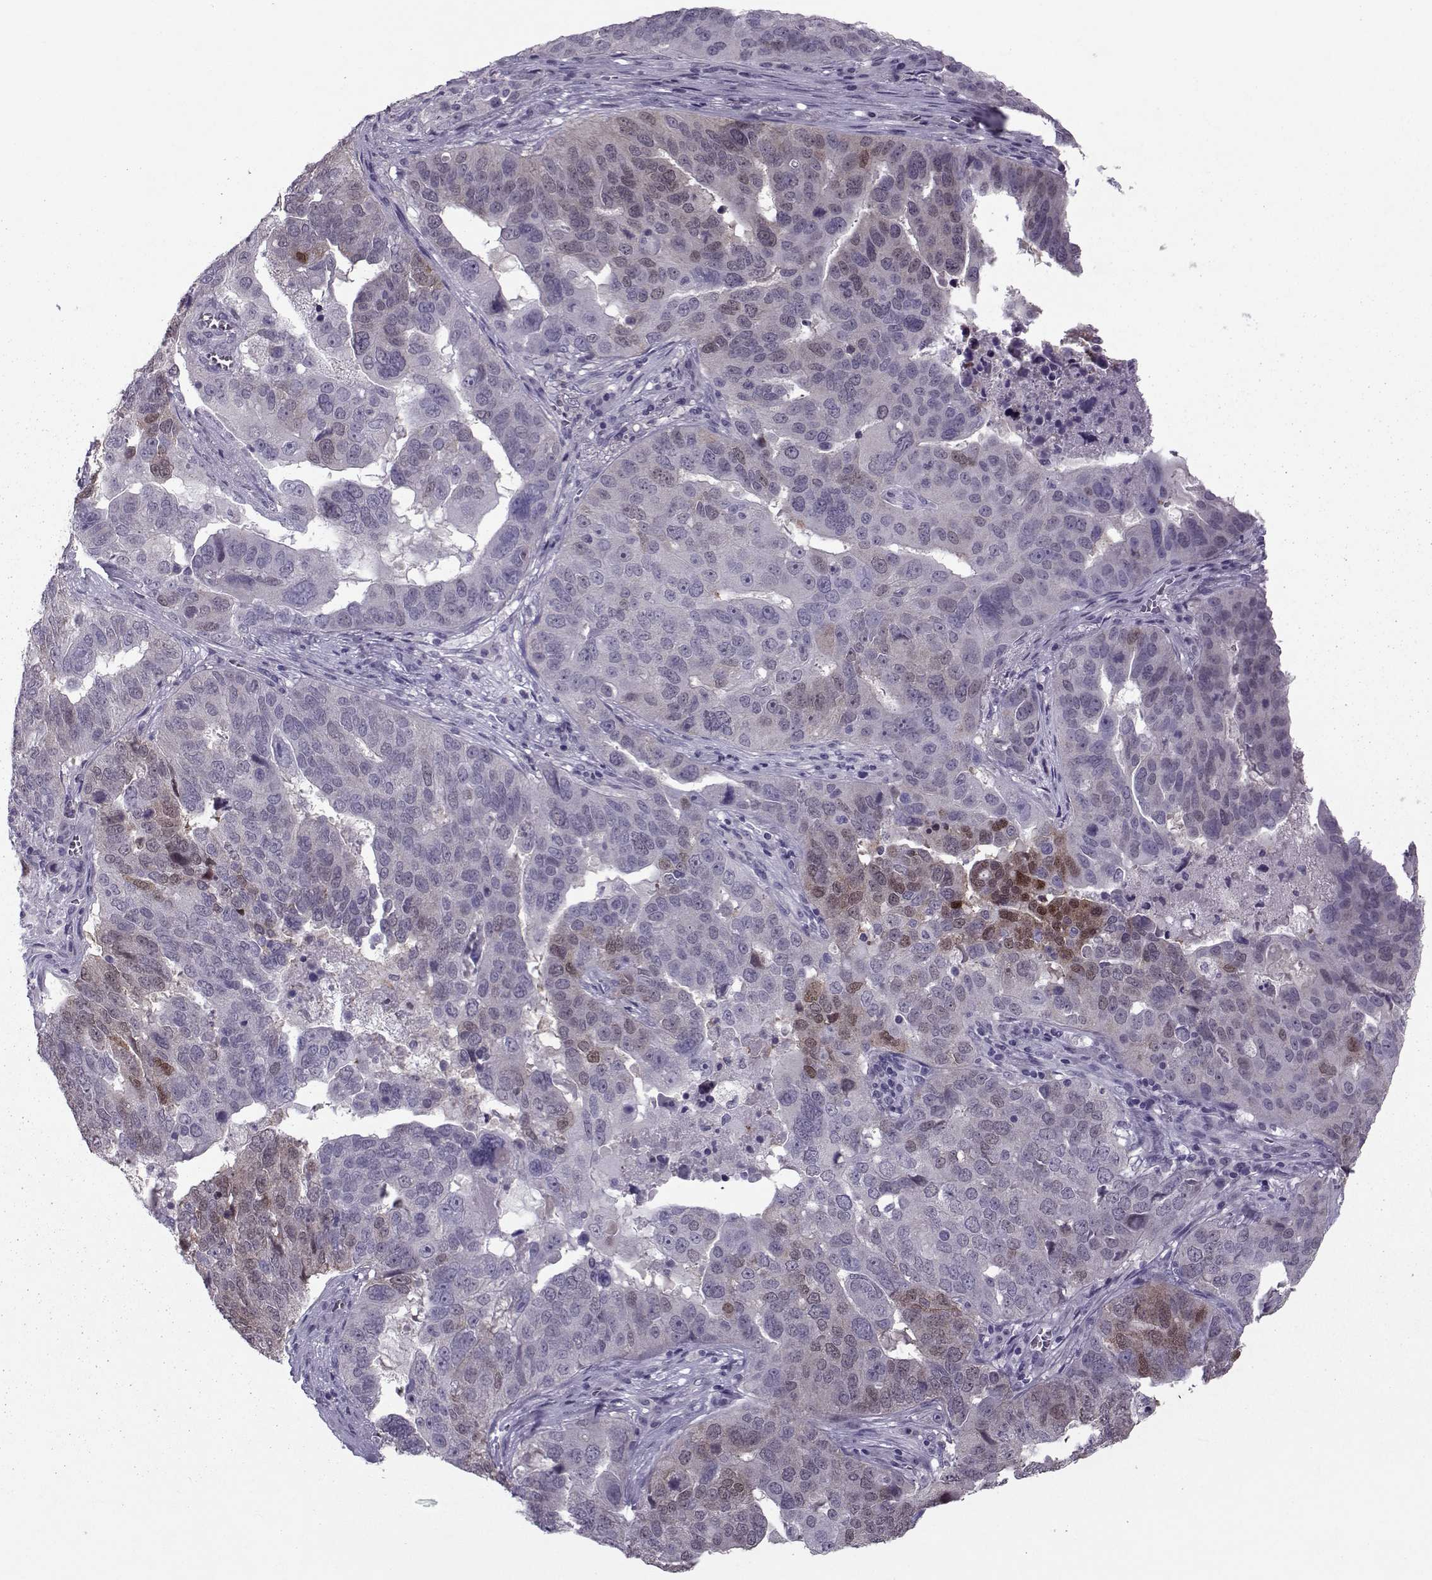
{"staining": {"intensity": "moderate", "quantity": "<25%", "location": "cytoplasmic/membranous,nuclear"}, "tissue": "ovarian cancer", "cell_type": "Tumor cells", "image_type": "cancer", "snomed": [{"axis": "morphology", "description": "Carcinoma, endometroid"}, {"axis": "topography", "description": "Soft tissue"}, {"axis": "topography", "description": "Ovary"}], "caption": "Immunohistochemistry (IHC) staining of ovarian cancer, which exhibits low levels of moderate cytoplasmic/membranous and nuclear expression in approximately <25% of tumor cells indicating moderate cytoplasmic/membranous and nuclear protein staining. The staining was performed using DAB (brown) for protein detection and nuclei were counterstained in hematoxylin (blue).", "gene": "ASRGL1", "patient": {"sex": "female", "age": 52}}